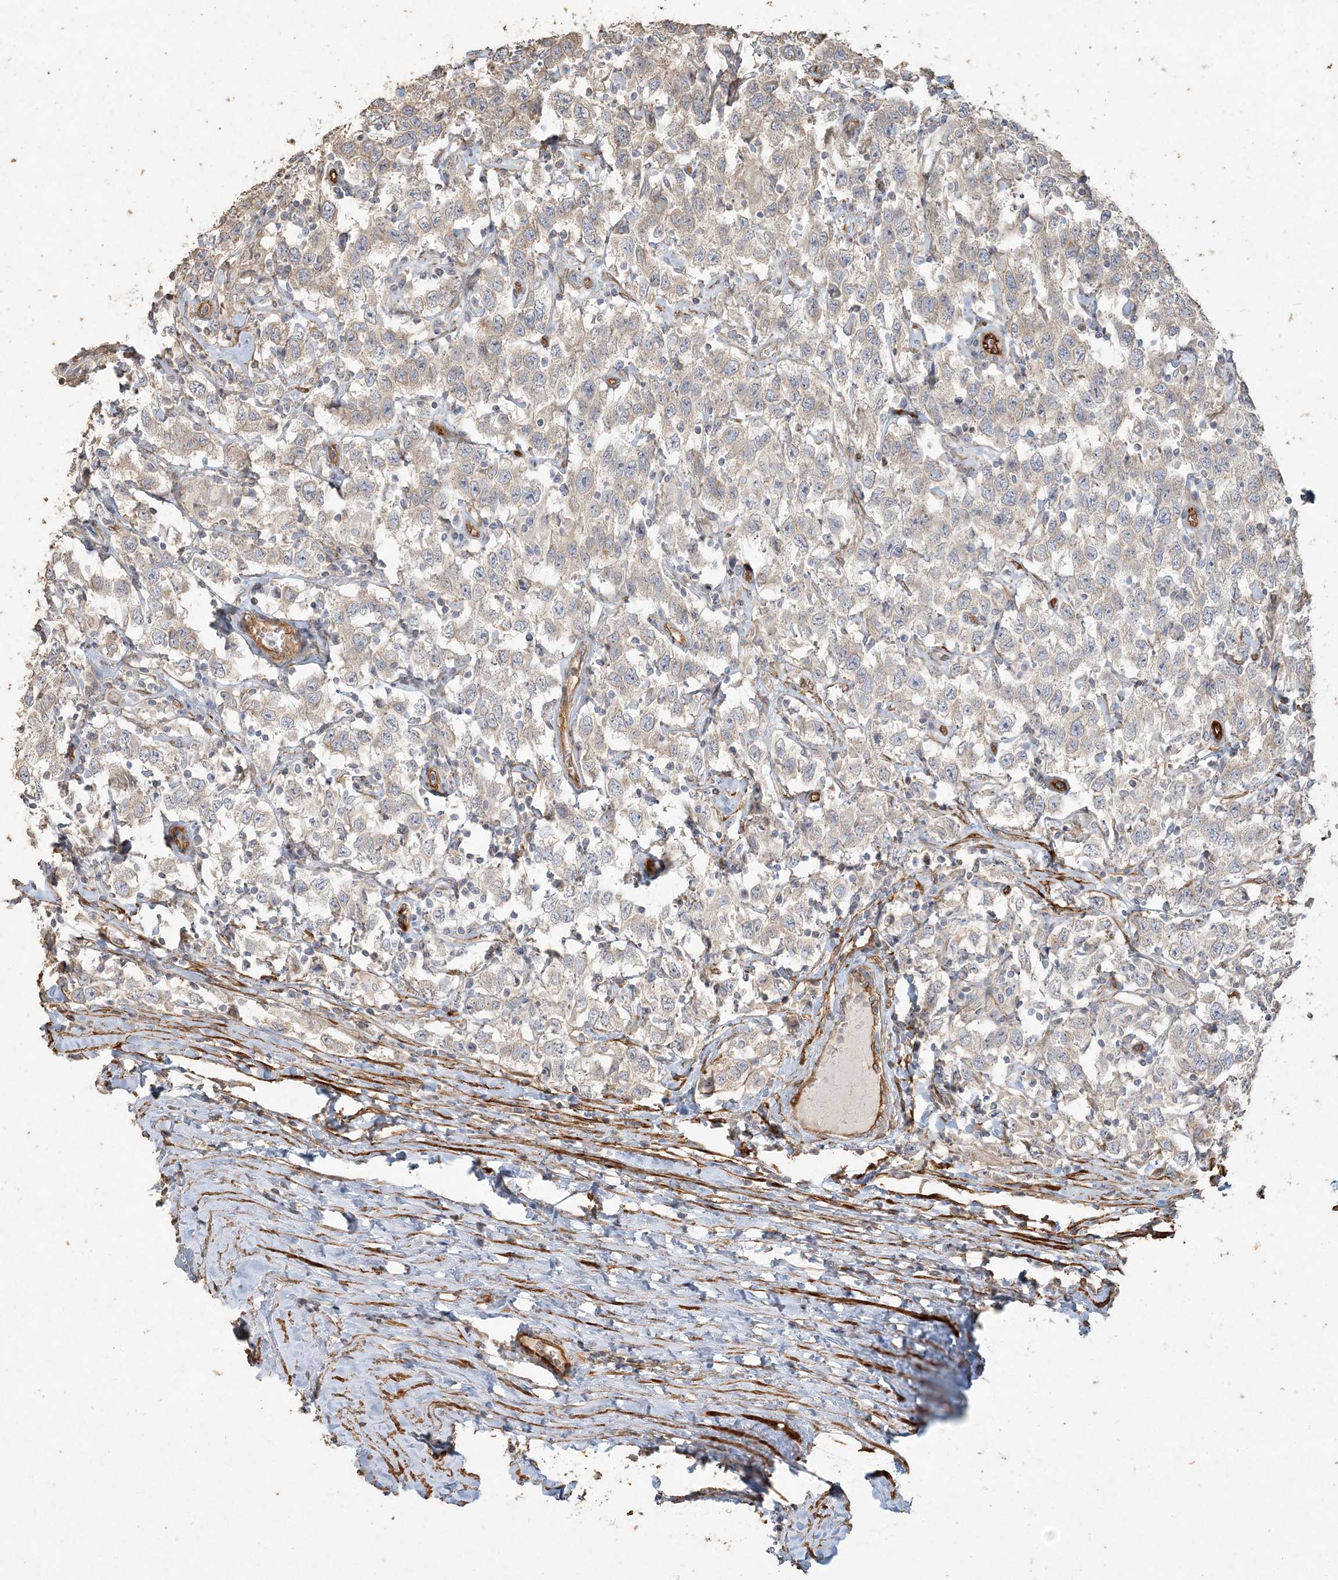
{"staining": {"intensity": "negative", "quantity": "none", "location": "none"}, "tissue": "testis cancer", "cell_type": "Tumor cells", "image_type": "cancer", "snomed": [{"axis": "morphology", "description": "Seminoma, NOS"}, {"axis": "topography", "description": "Testis"}], "caption": "Immunohistochemistry of human testis seminoma exhibits no expression in tumor cells.", "gene": "RNF145", "patient": {"sex": "male", "age": 41}}